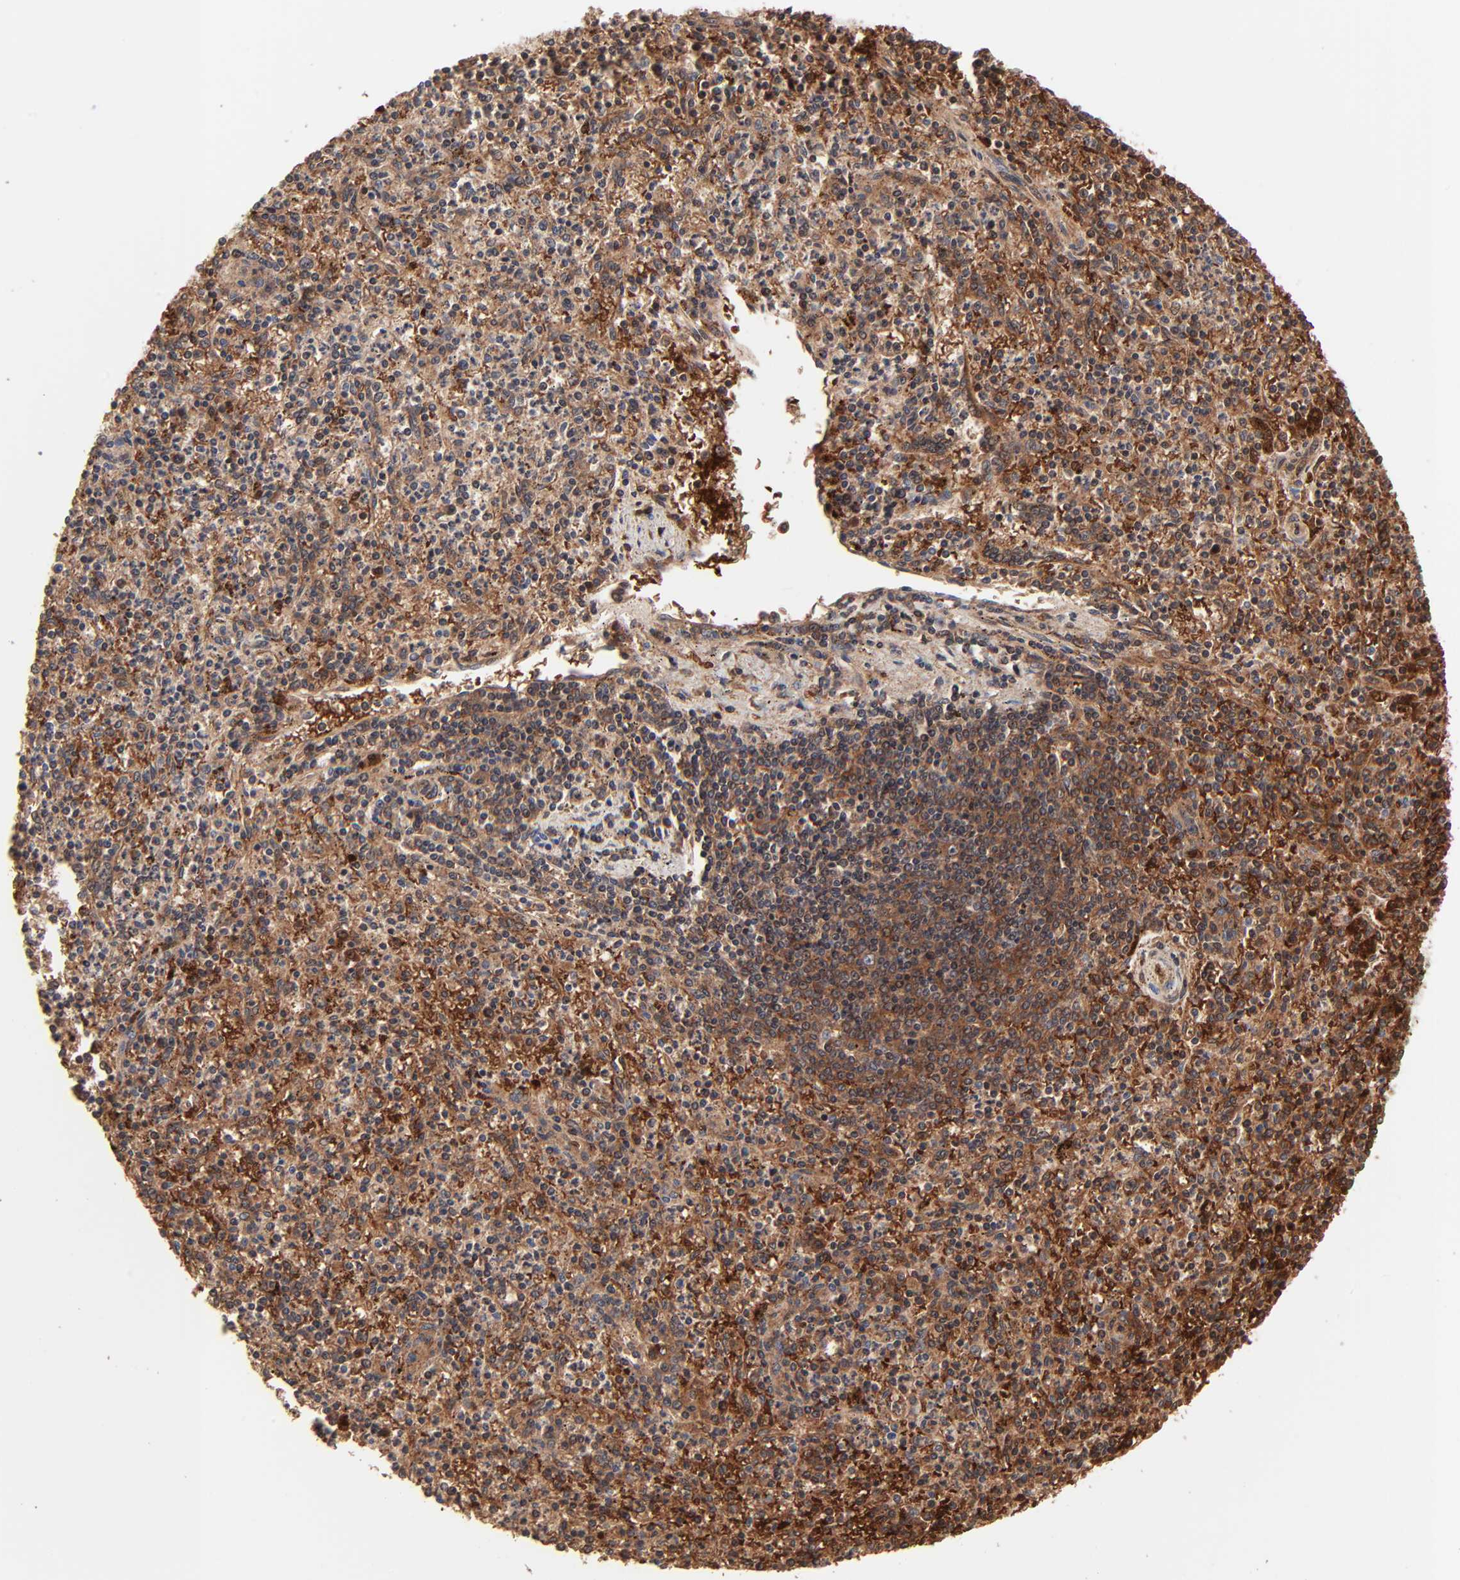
{"staining": {"intensity": "moderate", "quantity": ">75%", "location": "cytoplasmic/membranous"}, "tissue": "spleen", "cell_type": "Cells in red pulp", "image_type": "normal", "snomed": [{"axis": "morphology", "description": "Normal tissue, NOS"}, {"axis": "topography", "description": "Spleen"}], "caption": "Immunohistochemistry micrograph of normal spleen: human spleen stained using immunohistochemistry exhibits medium levels of moderate protein expression localized specifically in the cytoplasmic/membranous of cells in red pulp, appearing as a cytoplasmic/membranous brown color.", "gene": "CASP10", "patient": {"sex": "male", "age": 72}}